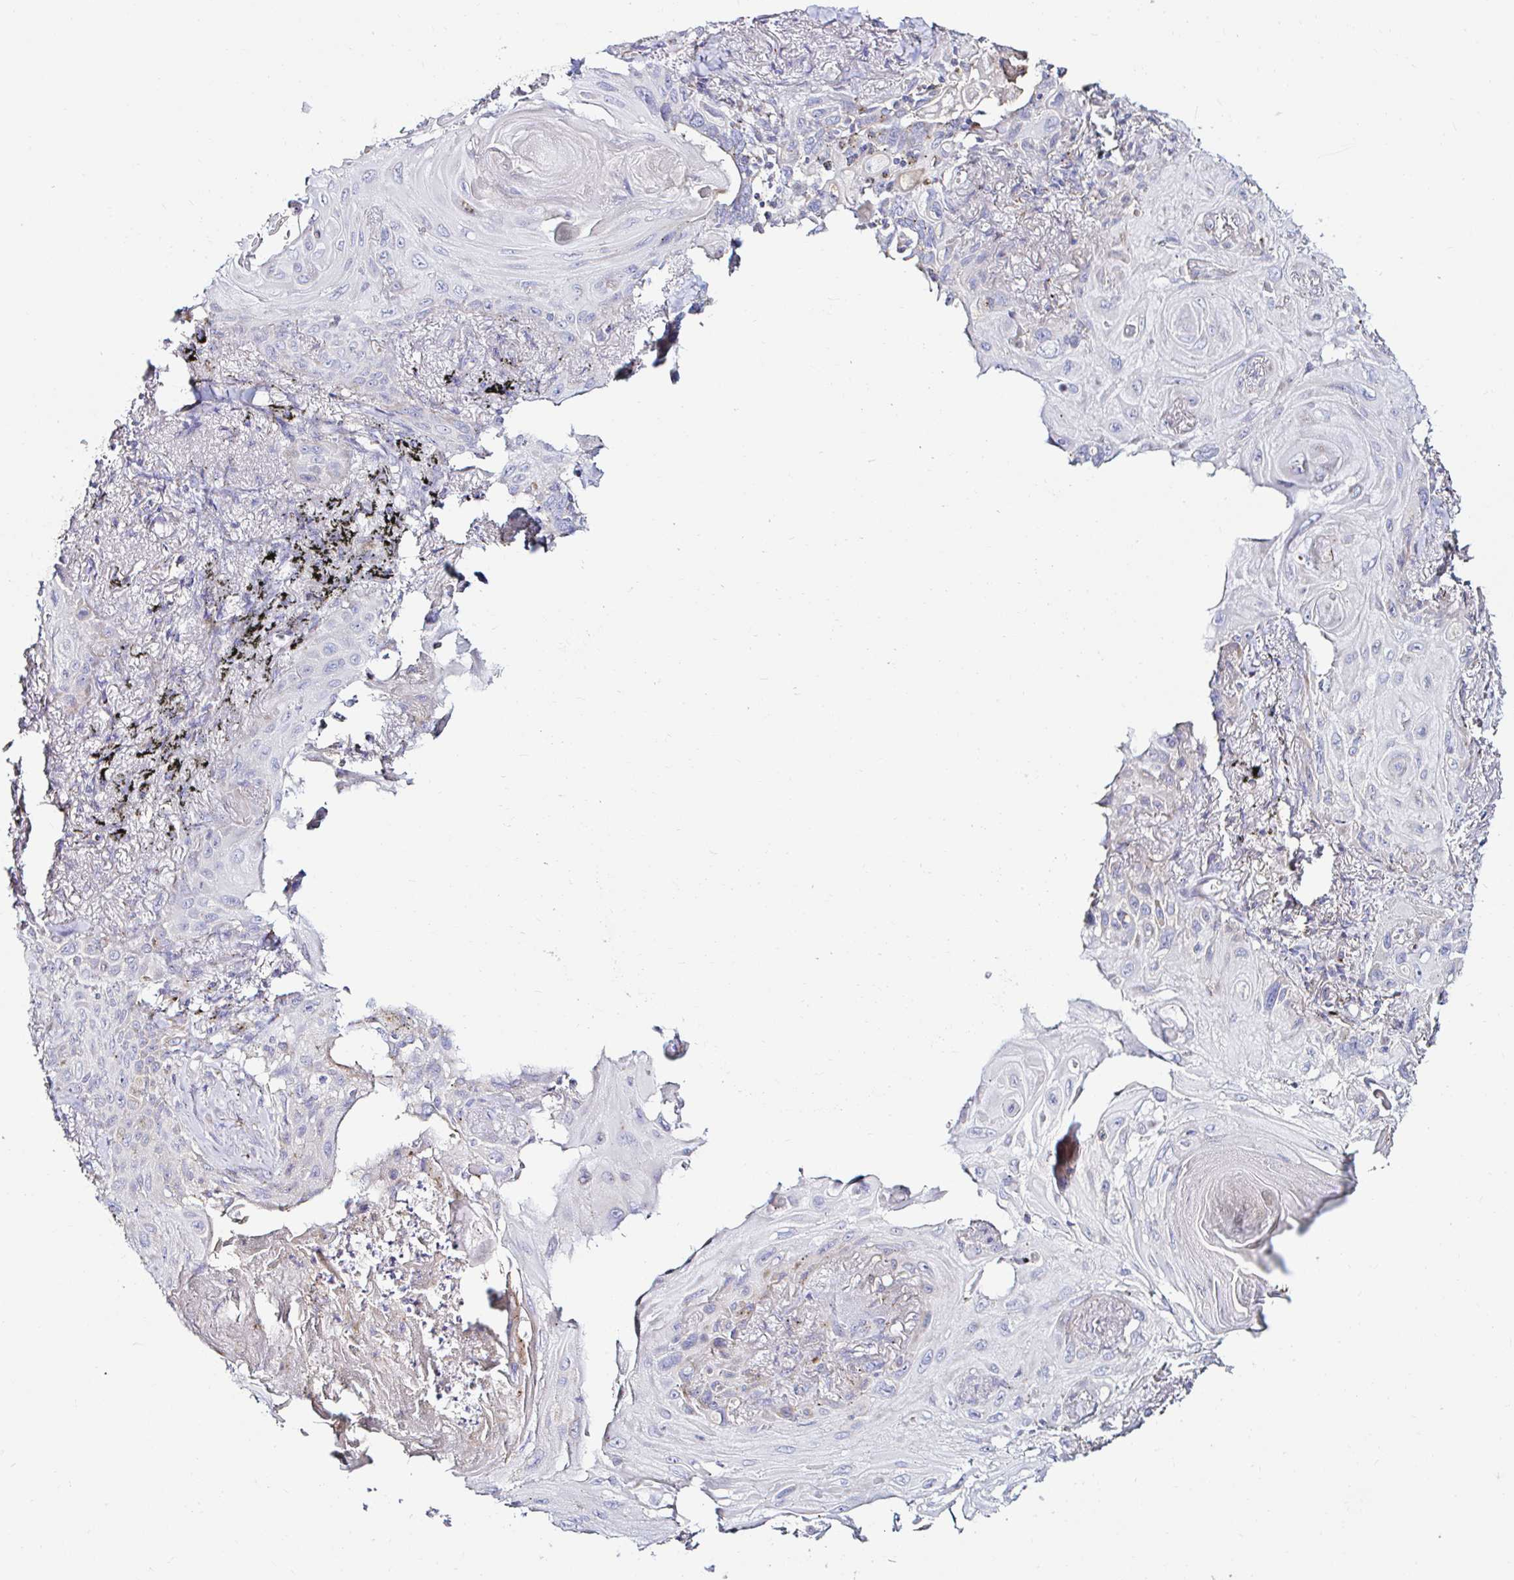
{"staining": {"intensity": "negative", "quantity": "none", "location": "none"}, "tissue": "lung cancer", "cell_type": "Tumor cells", "image_type": "cancer", "snomed": [{"axis": "morphology", "description": "Squamous cell carcinoma, NOS"}, {"axis": "topography", "description": "Lung"}], "caption": "Lung cancer was stained to show a protein in brown. There is no significant positivity in tumor cells. (DAB (3,3'-diaminobenzidine) immunohistochemistry, high magnification).", "gene": "GALNS", "patient": {"sex": "male", "age": 79}}